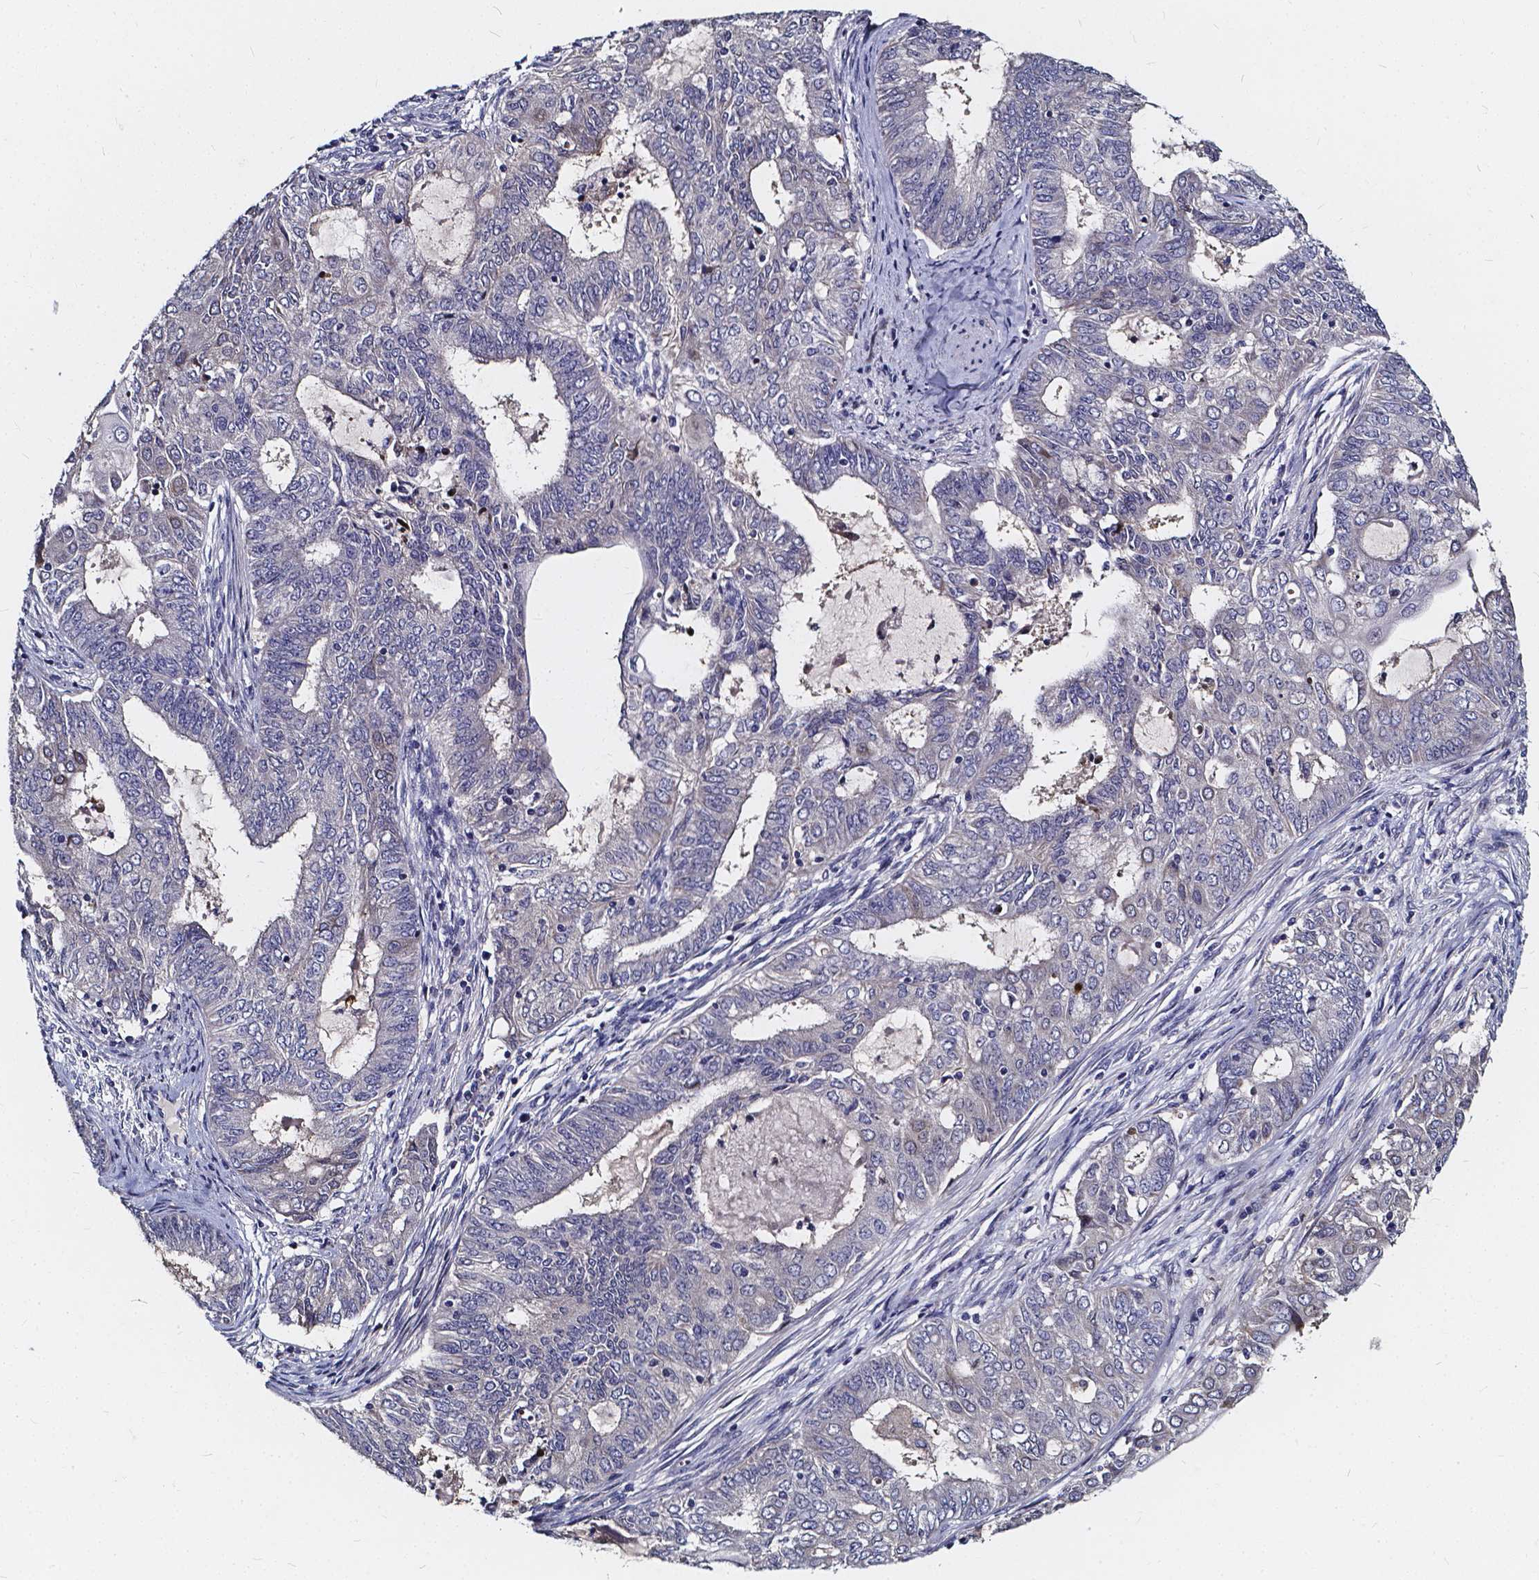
{"staining": {"intensity": "negative", "quantity": "none", "location": "none"}, "tissue": "endometrial cancer", "cell_type": "Tumor cells", "image_type": "cancer", "snomed": [{"axis": "morphology", "description": "Adenocarcinoma, NOS"}, {"axis": "topography", "description": "Endometrium"}], "caption": "The photomicrograph reveals no significant positivity in tumor cells of endometrial cancer (adenocarcinoma).", "gene": "SOWAHA", "patient": {"sex": "female", "age": 62}}